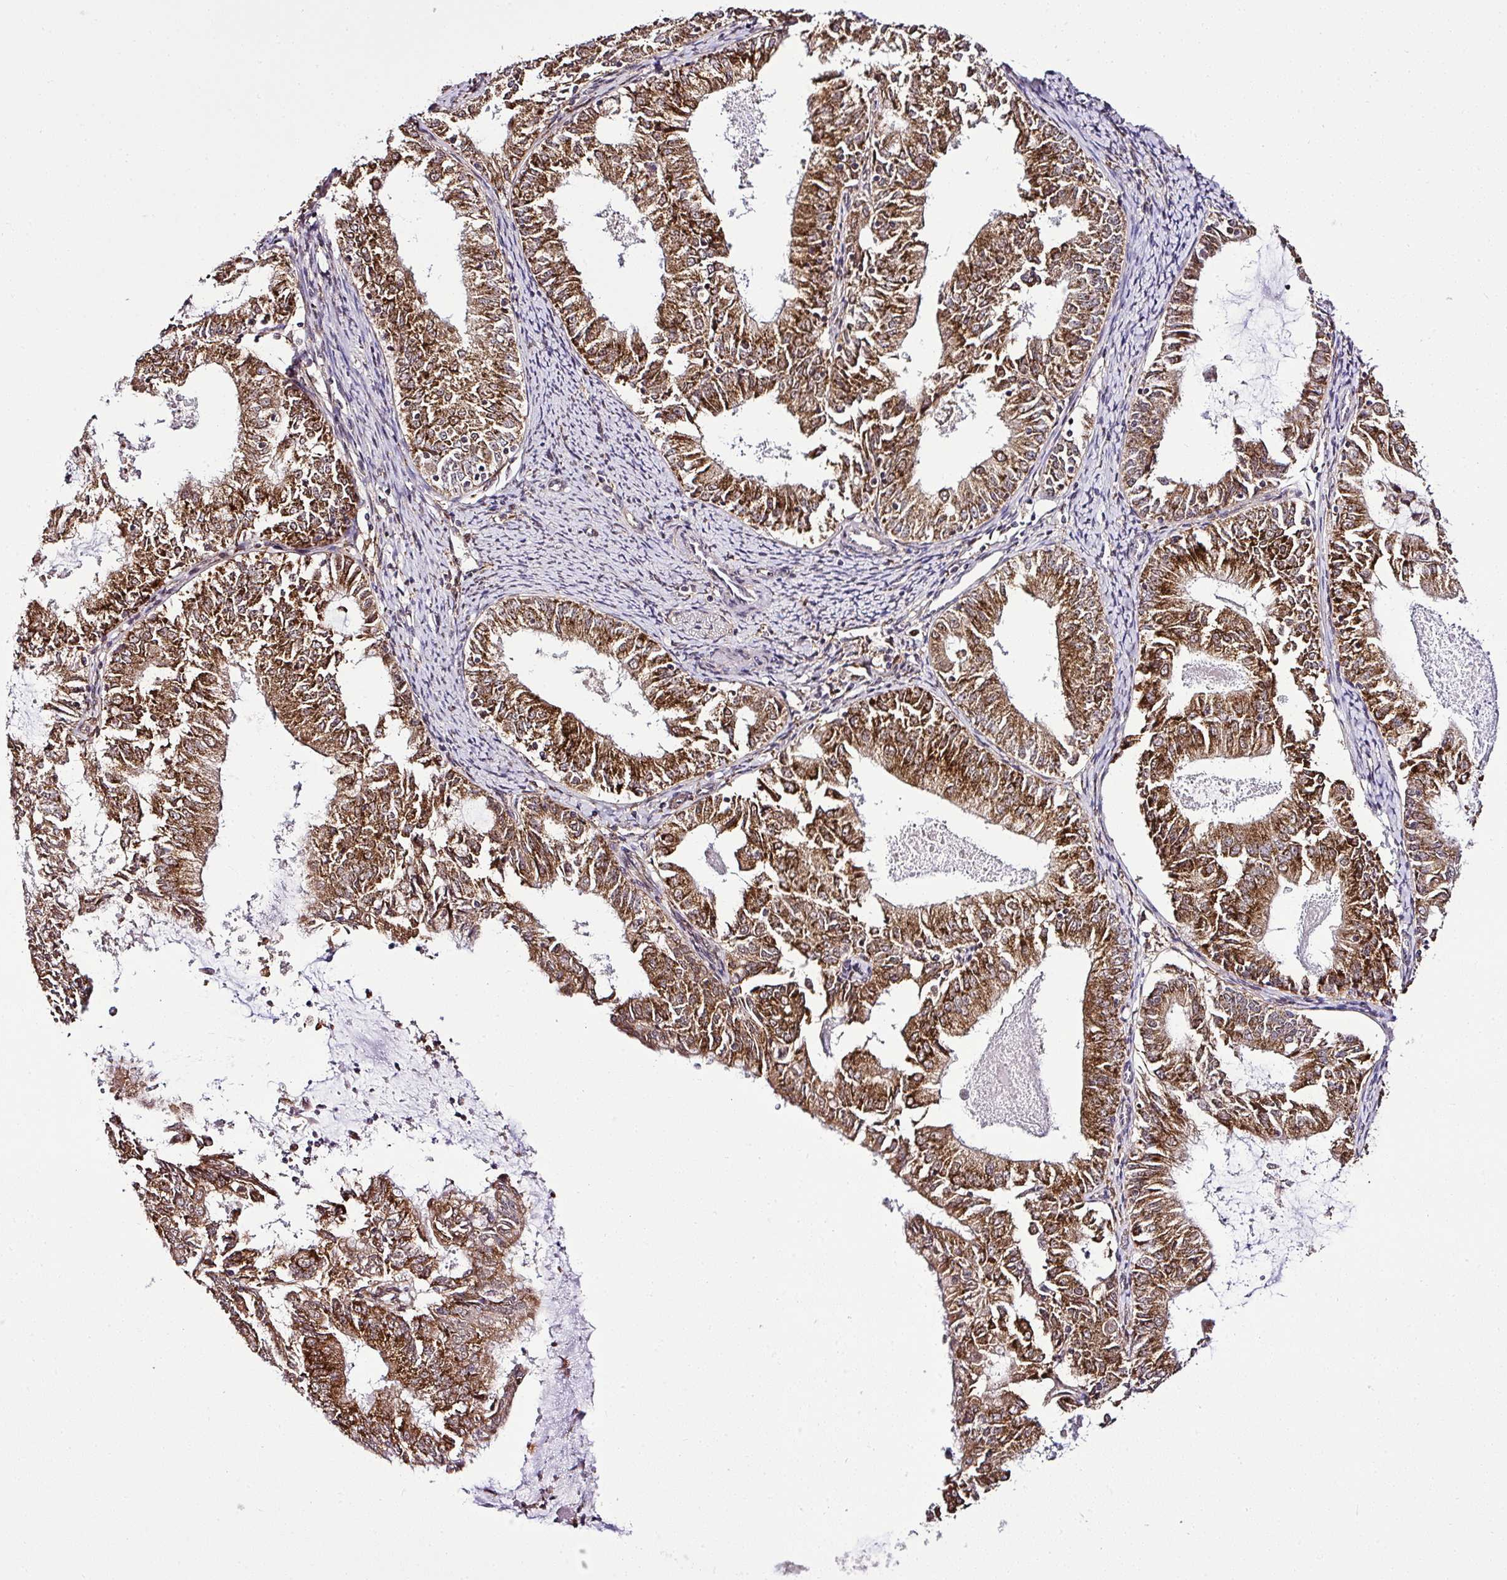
{"staining": {"intensity": "moderate", "quantity": ">75%", "location": "cytoplasmic/membranous,nuclear"}, "tissue": "endometrial cancer", "cell_type": "Tumor cells", "image_type": "cancer", "snomed": [{"axis": "morphology", "description": "Adenocarcinoma, NOS"}, {"axis": "topography", "description": "Endometrium"}], "caption": "Endometrial cancer (adenocarcinoma) tissue shows moderate cytoplasmic/membranous and nuclear staining in about >75% of tumor cells The protein is stained brown, and the nuclei are stained in blue (DAB IHC with brightfield microscopy, high magnification).", "gene": "FAM153A", "patient": {"sex": "female", "age": 57}}